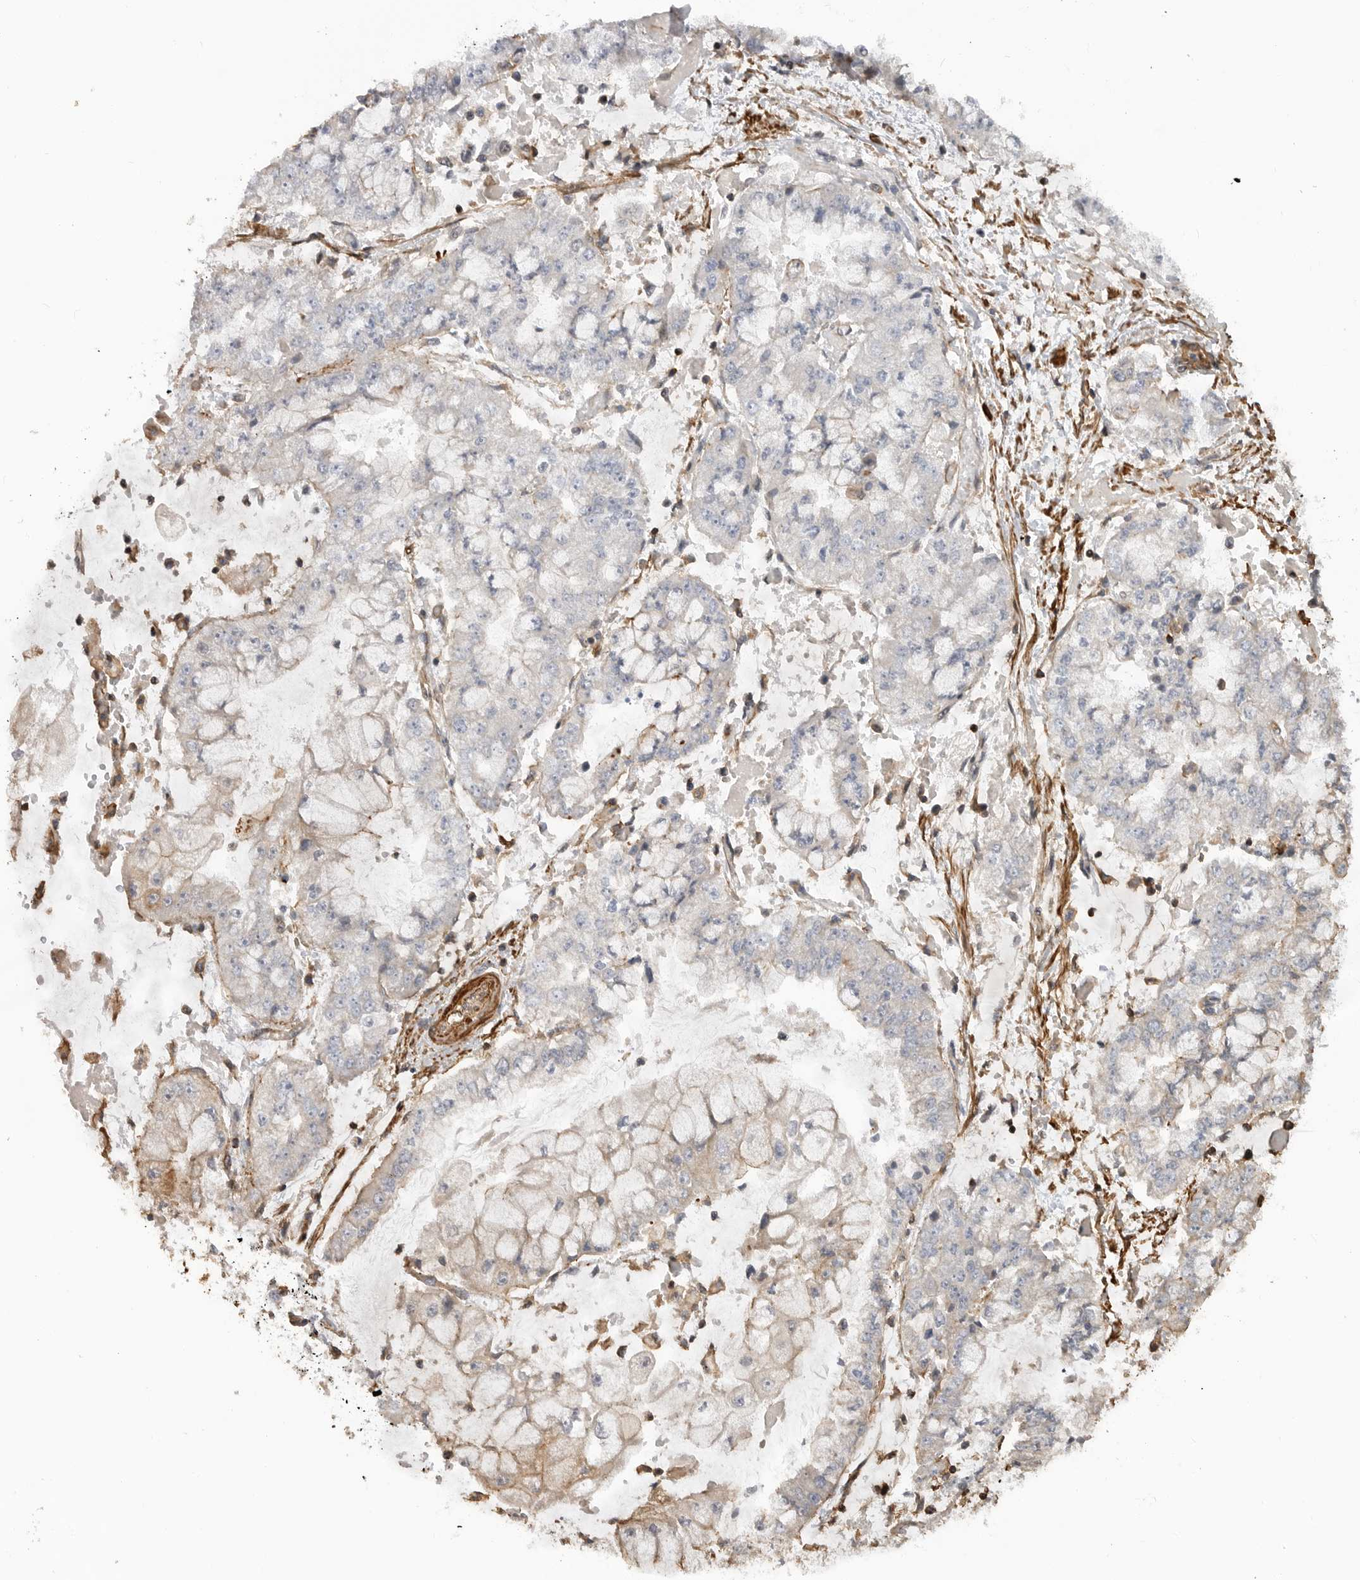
{"staining": {"intensity": "negative", "quantity": "none", "location": "none"}, "tissue": "stomach cancer", "cell_type": "Tumor cells", "image_type": "cancer", "snomed": [{"axis": "morphology", "description": "Adenocarcinoma, NOS"}, {"axis": "topography", "description": "Stomach"}], "caption": "Adenocarcinoma (stomach) stained for a protein using immunohistochemistry (IHC) displays no positivity tumor cells.", "gene": "TRIM56", "patient": {"sex": "male", "age": 76}}